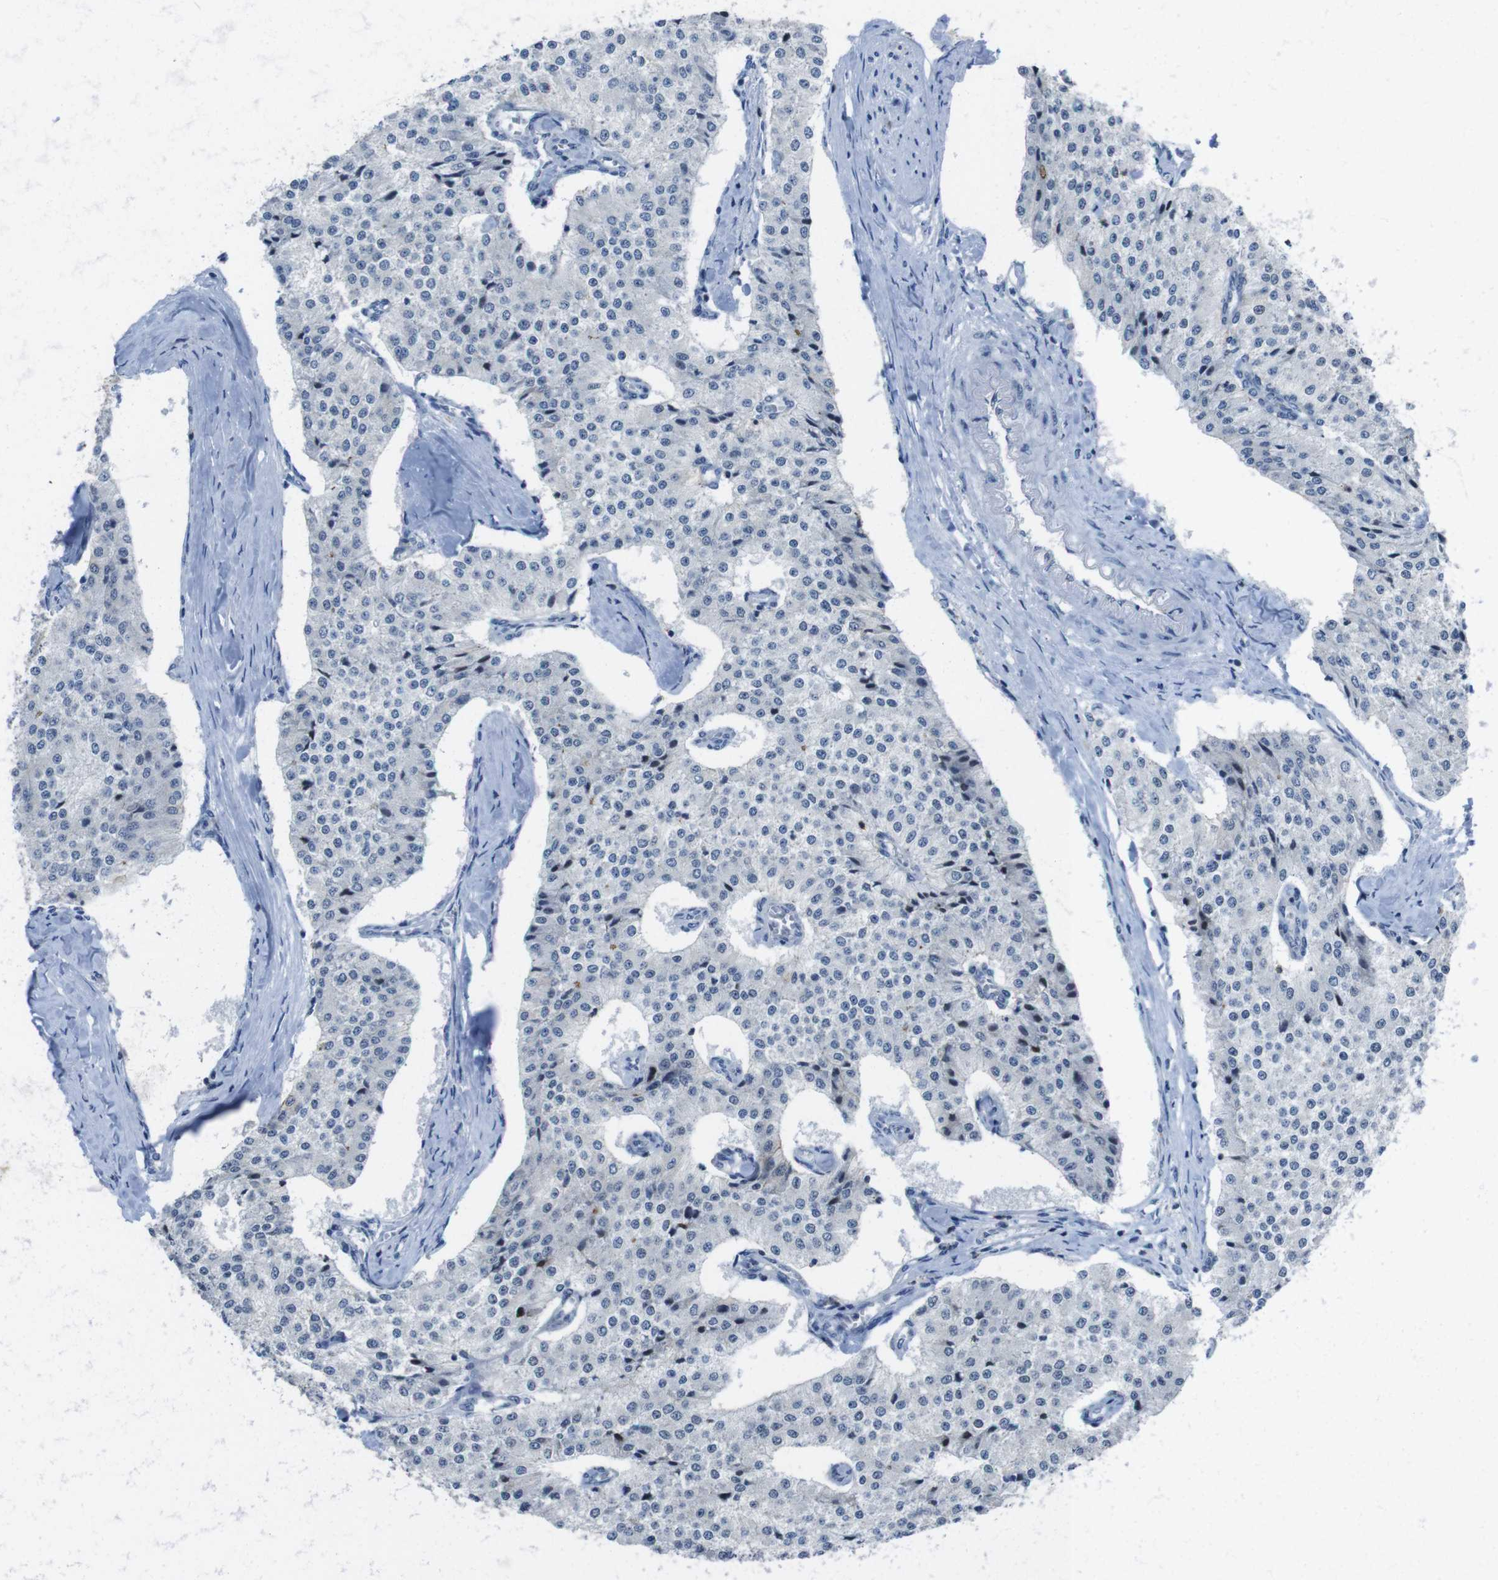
{"staining": {"intensity": "negative", "quantity": "none", "location": "none"}, "tissue": "carcinoid", "cell_type": "Tumor cells", "image_type": "cancer", "snomed": [{"axis": "morphology", "description": "Carcinoid, malignant, NOS"}, {"axis": "topography", "description": "Colon"}], "caption": "Immunohistochemistry (IHC) histopathology image of neoplastic tissue: carcinoid (malignant) stained with DAB (3,3'-diaminobenzidine) shows no significant protein staining in tumor cells.", "gene": "TJP3", "patient": {"sex": "female", "age": 52}}